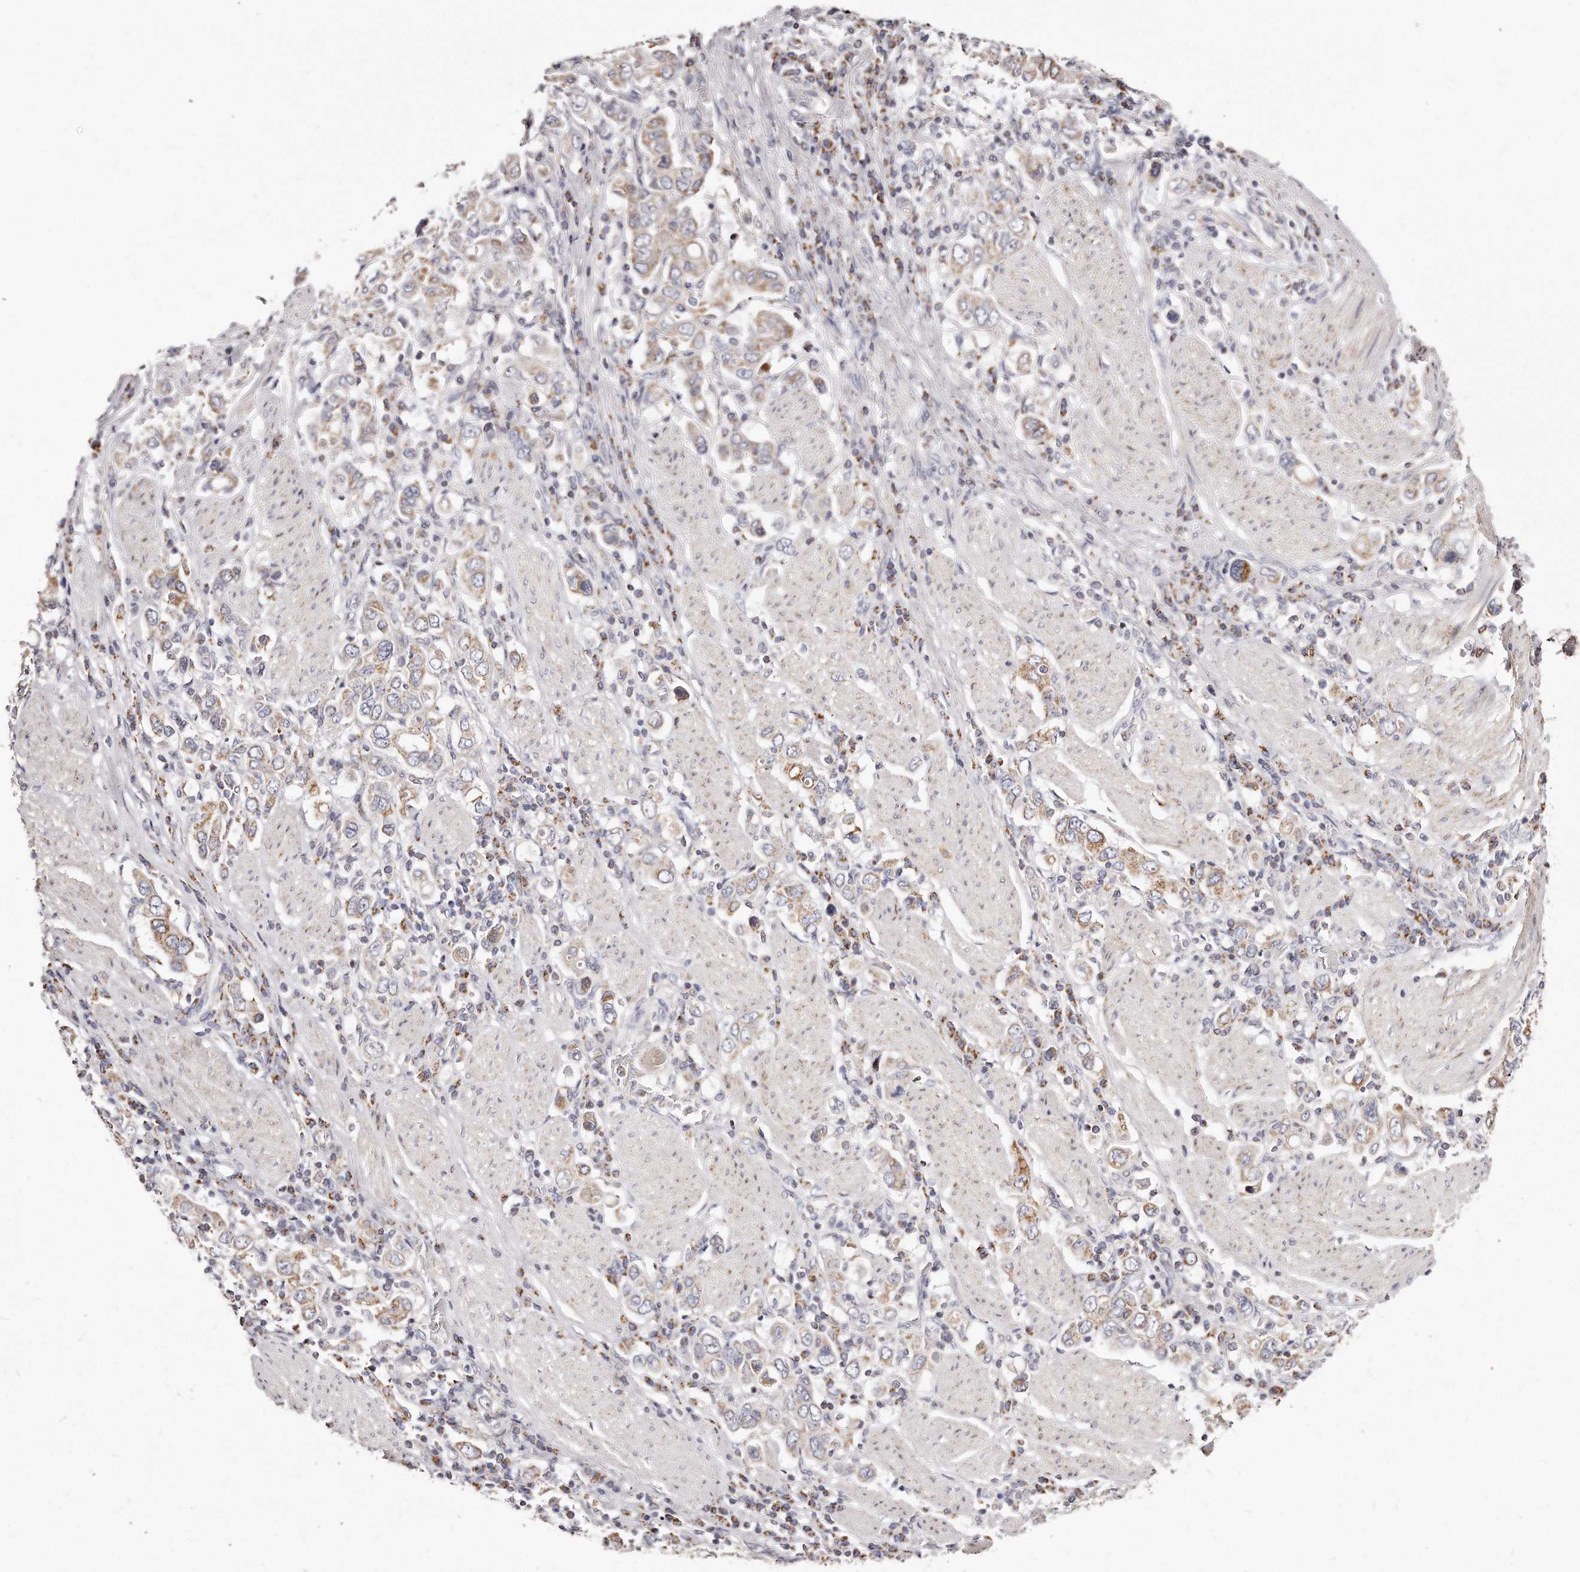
{"staining": {"intensity": "moderate", "quantity": ">75%", "location": "cytoplasmic/membranous"}, "tissue": "stomach cancer", "cell_type": "Tumor cells", "image_type": "cancer", "snomed": [{"axis": "morphology", "description": "Adenocarcinoma, NOS"}, {"axis": "topography", "description": "Stomach, upper"}], "caption": "There is medium levels of moderate cytoplasmic/membranous staining in tumor cells of stomach cancer, as demonstrated by immunohistochemical staining (brown color).", "gene": "RTKN", "patient": {"sex": "male", "age": 62}}